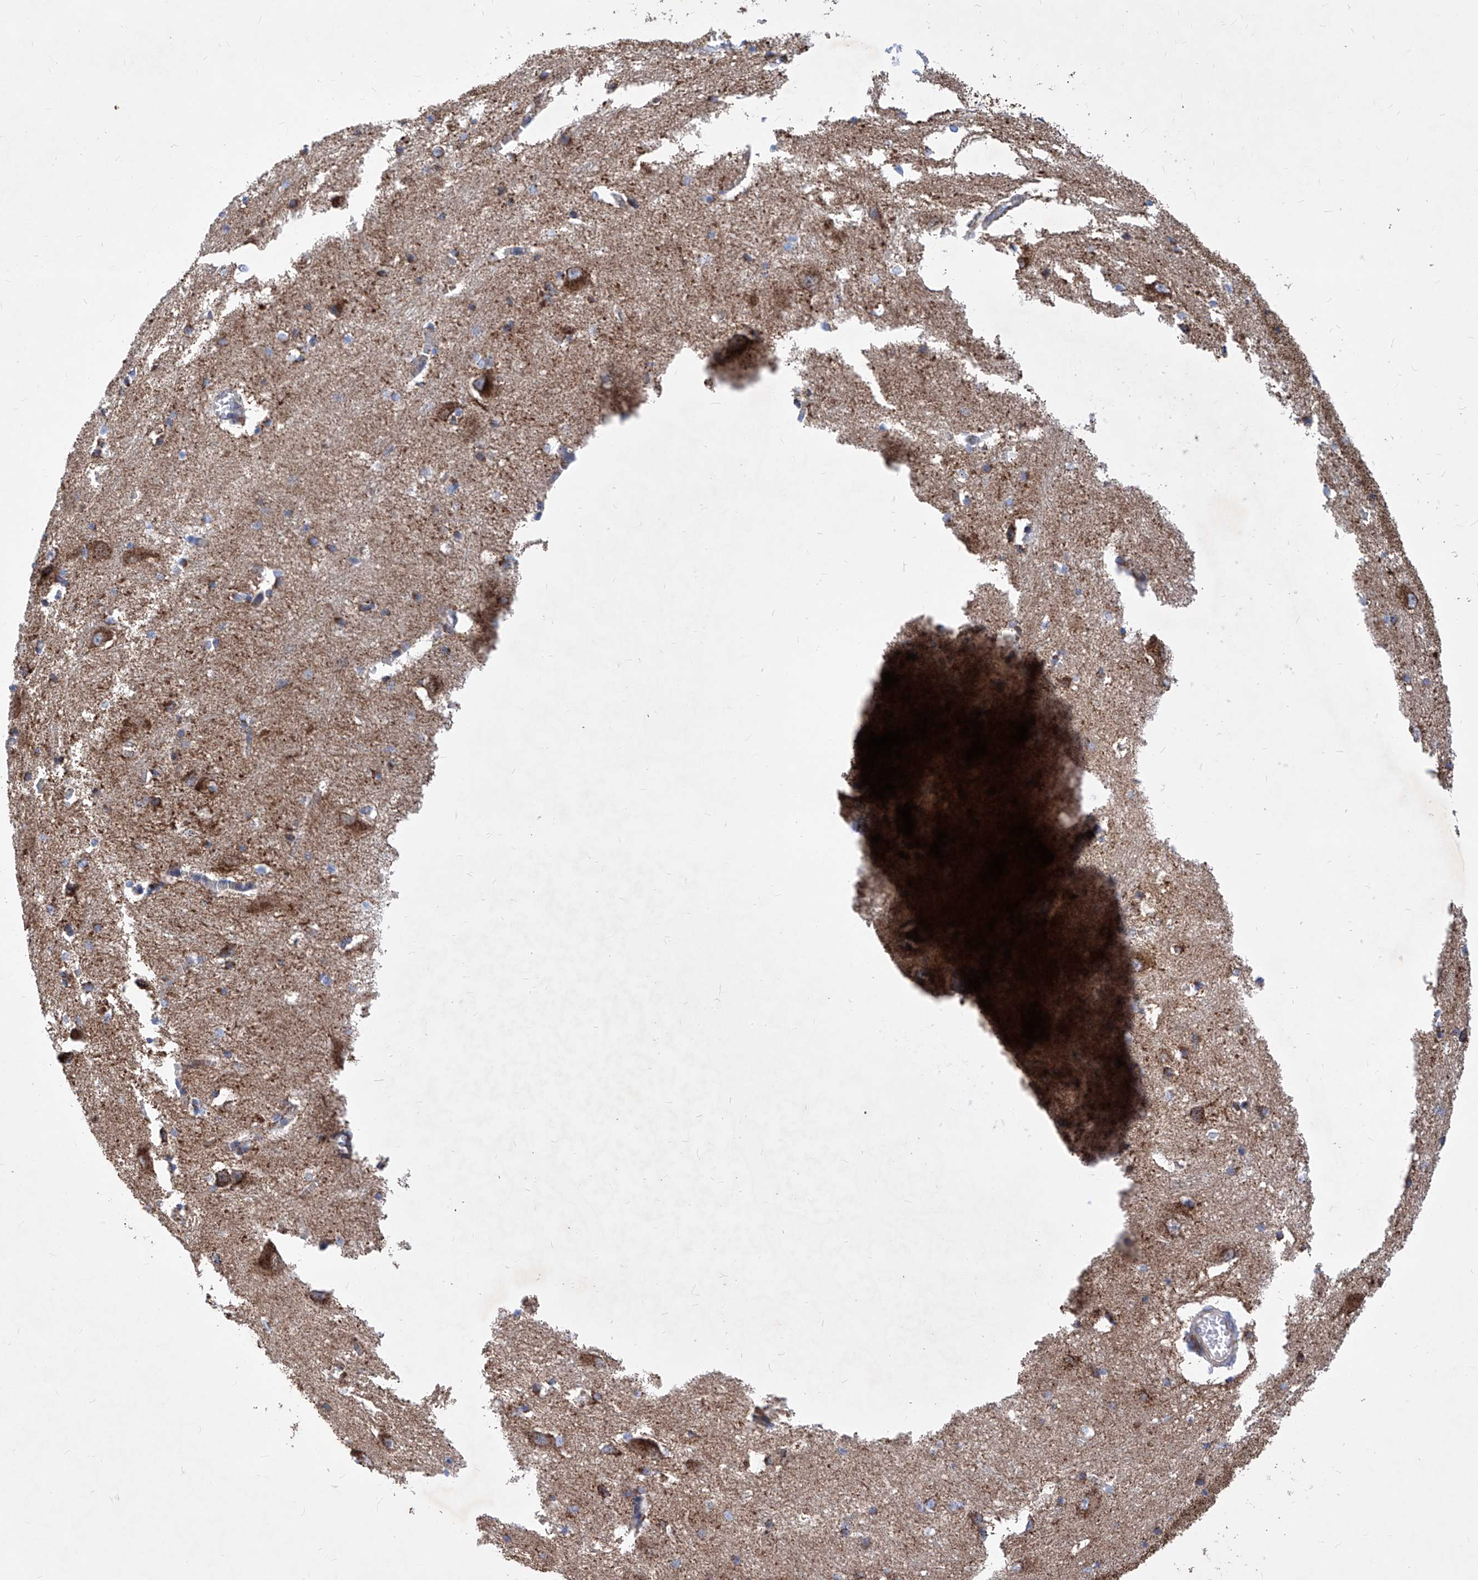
{"staining": {"intensity": "moderate", "quantity": "25%-75%", "location": "cytoplasmic/membranous"}, "tissue": "caudate", "cell_type": "Glial cells", "image_type": "normal", "snomed": [{"axis": "morphology", "description": "Normal tissue, NOS"}, {"axis": "topography", "description": "Lateral ventricle wall"}], "caption": "DAB (3,3'-diaminobenzidine) immunohistochemical staining of normal human caudate exhibits moderate cytoplasmic/membranous protein staining in about 25%-75% of glial cells.", "gene": "HRNR", "patient": {"sex": "male", "age": 37}}